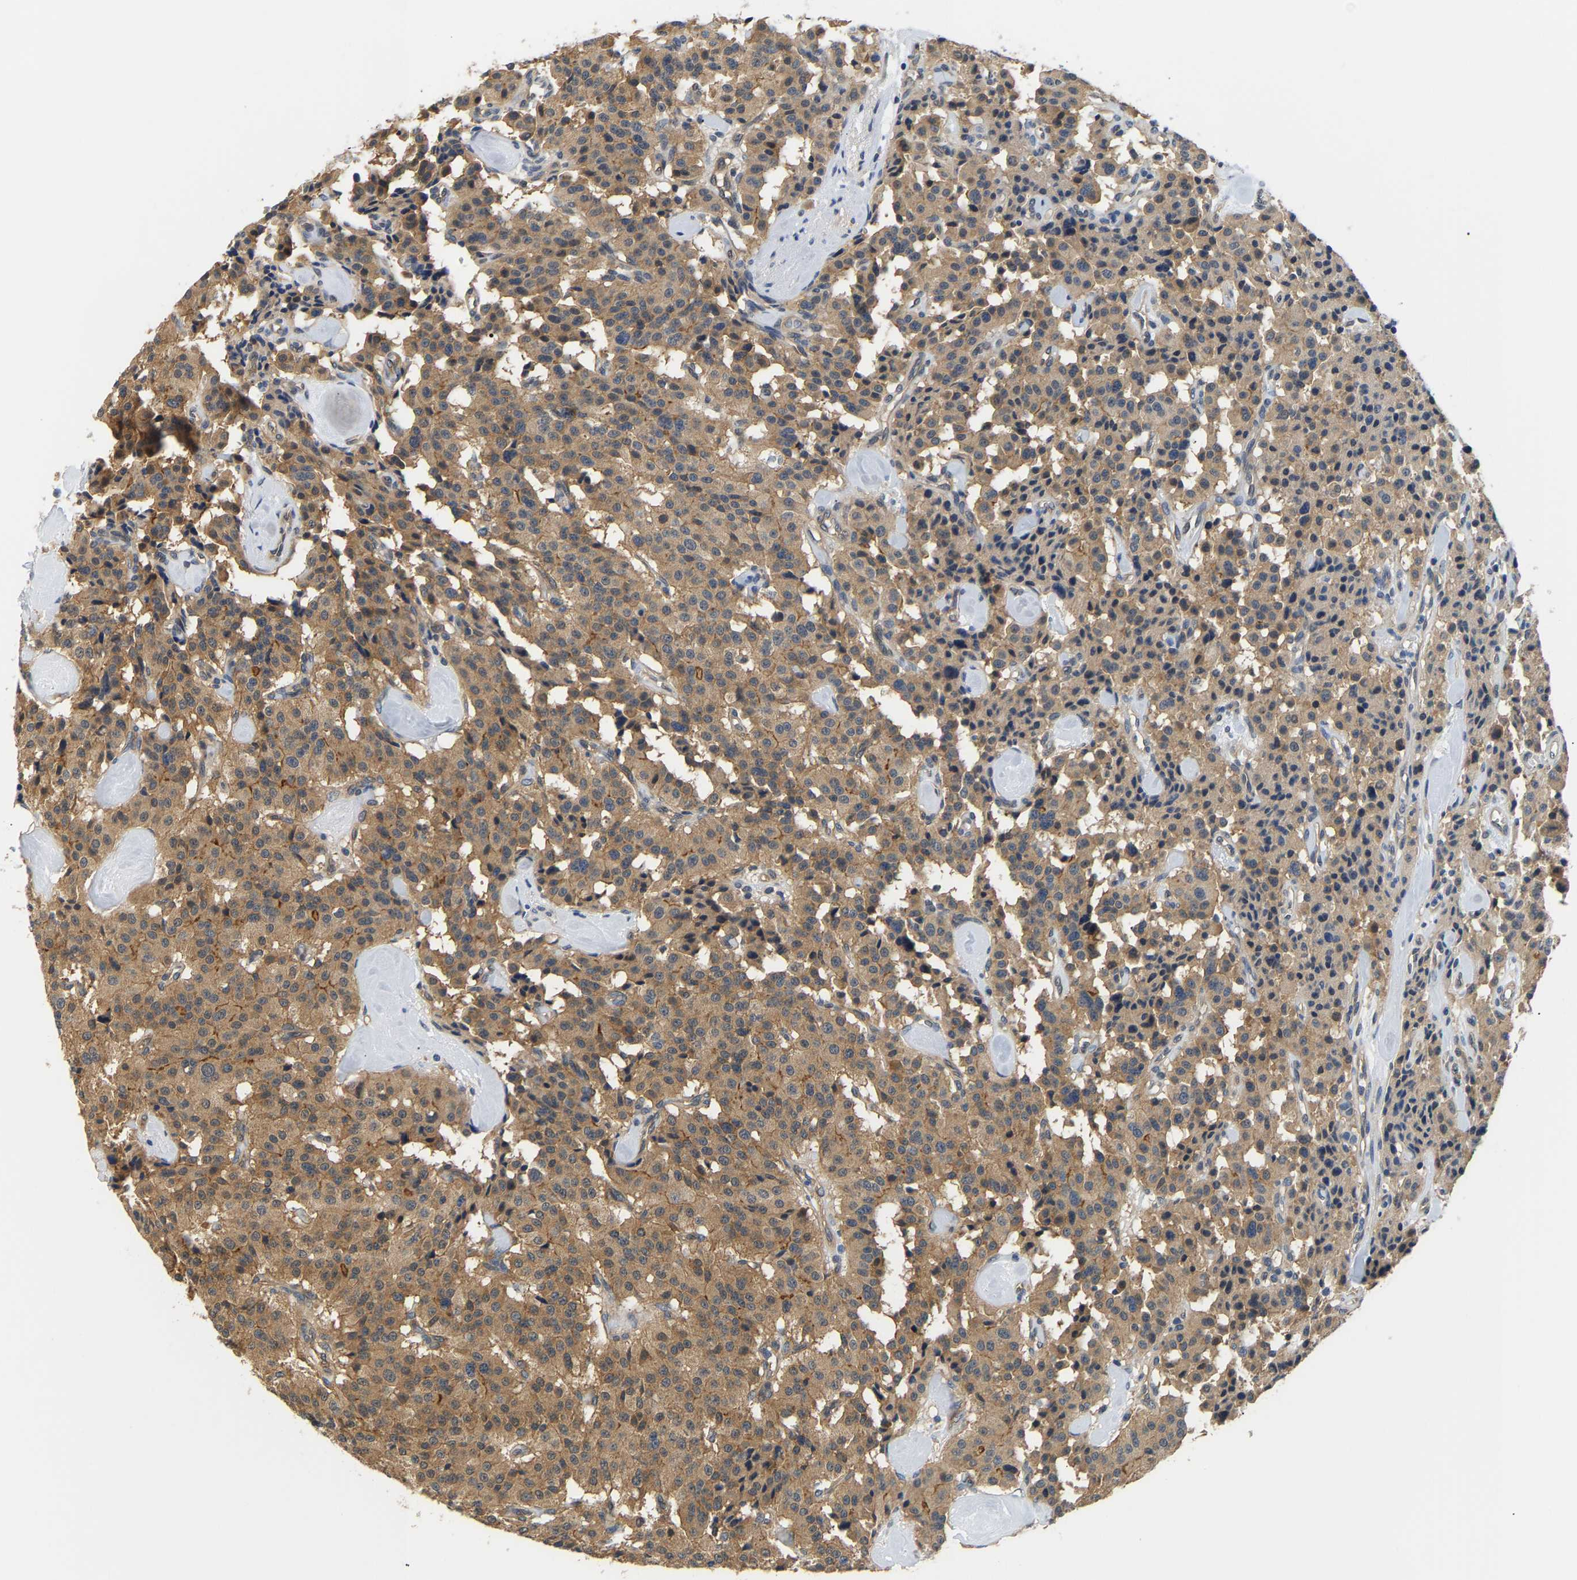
{"staining": {"intensity": "moderate", "quantity": ">75%", "location": "cytoplasmic/membranous"}, "tissue": "carcinoid", "cell_type": "Tumor cells", "image_type": "cancer", "snomed": [{"axis": "morphology", "description": "Carcinoid, malignant, NOS"}, {"axis": "topography", "description": "Lung"}], "caption": "Human carcinoid stained with a protein marker shows moderate staining in tumor cells.", "gene": "ARHGEF12", "patient": {"sex": "male", "age": 30}}